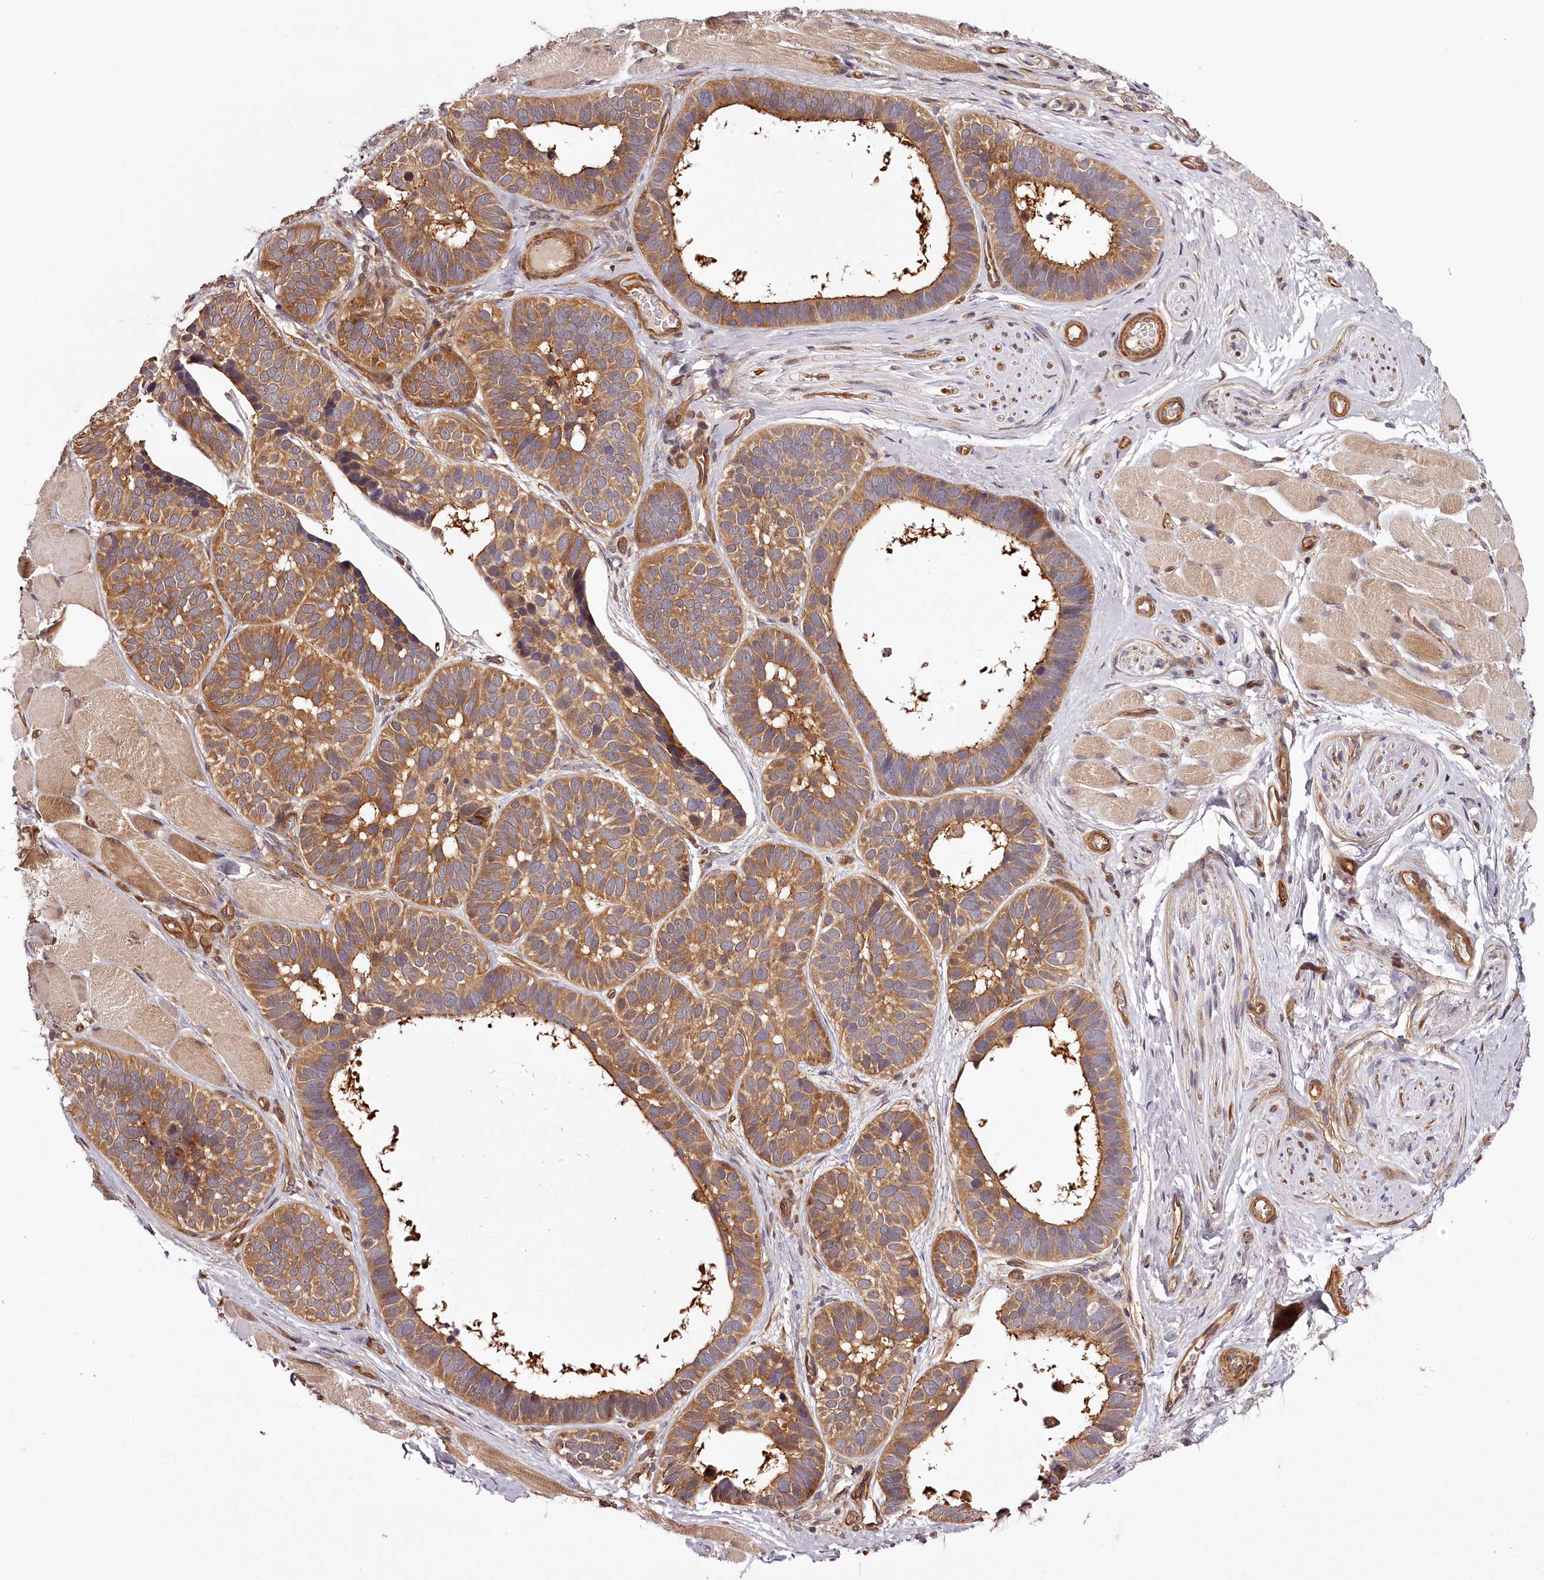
{"staining": {"intensity": "moderate", "quantity": ">75%", "location": "cytoplasmic/membranous"}, "tissue": "skin cancer", "cell_type": "Tumor cells", "image_type": "cancer", "snomed": [{"axis": "morphology", "description": "Basal cell carcinoma"}, {"axis": "topography", "description": "Skin"}], "caption": "This is an image of immunohistochemistry (IHC) staining of skin cancer, which shows moderate staining in the cytoplasmic/membranous of tumor cells.", "gene": "TARS1", "patient": {"sex": "male", "age": 62}}